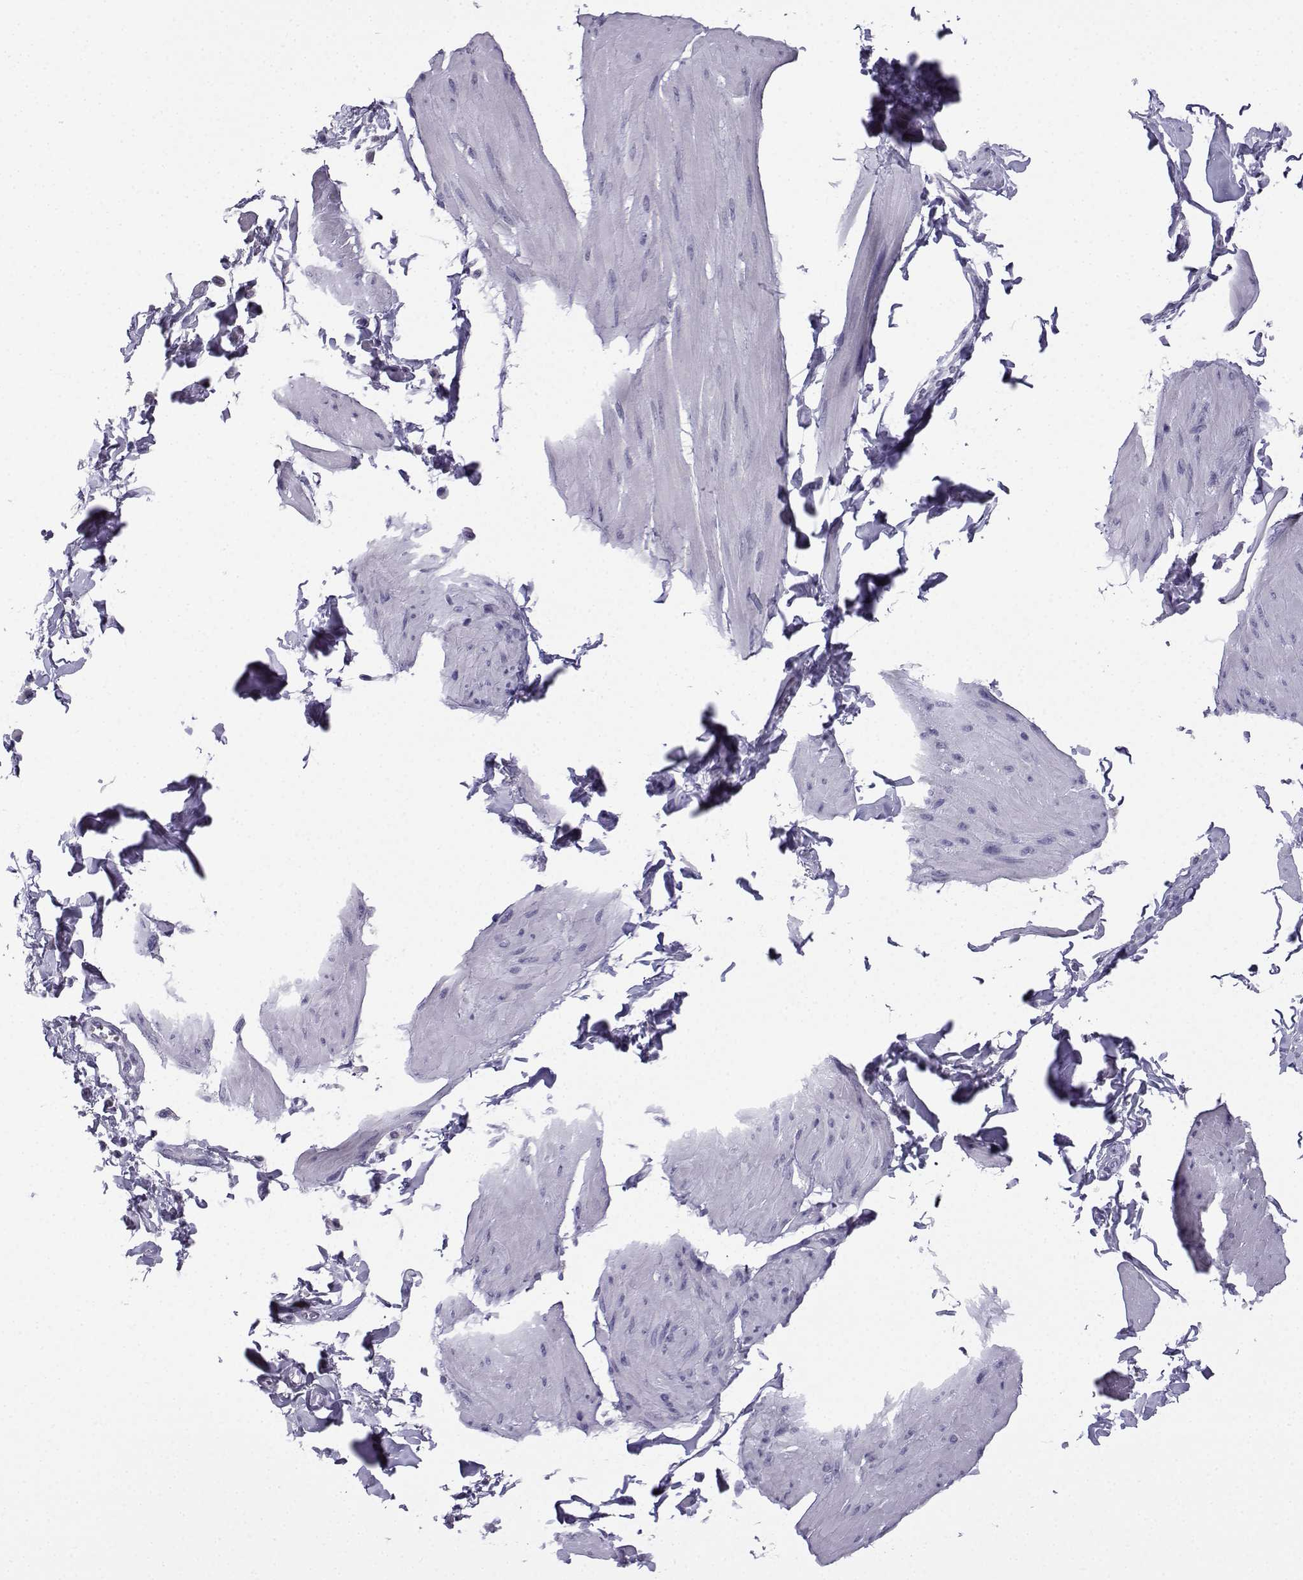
{"staining": {"intensity": "negative", "quantity": "none", "location": "none"}, "tissue": "smooth muscle", "cell_type": "Smooth muscle cells", "image_type": "normal", "snomed": [{"axis": "morphology", "description": "Normal tissue, NOS"}, {"axis": "topography", "description": "Adipose tissue"}, {"axis": "topography", "description": "Smooth muscle"}, {"axis": "topography", "description": "Peripheral nerve tissue"}], "caption": "Immunohistochemistry (IHC) histopathology image of unremarkable human smooth muscle stained for a protein (brown), which demonstrates no staining in smooth muscle cells. The staining was performed using DAB to visualize the protein expression in brown, while the nuclei were stained in blue with hematoxylin (Magnification: 20x).", "gene": "MRGBP", "patient": {"sex": "male", "age": 83}}